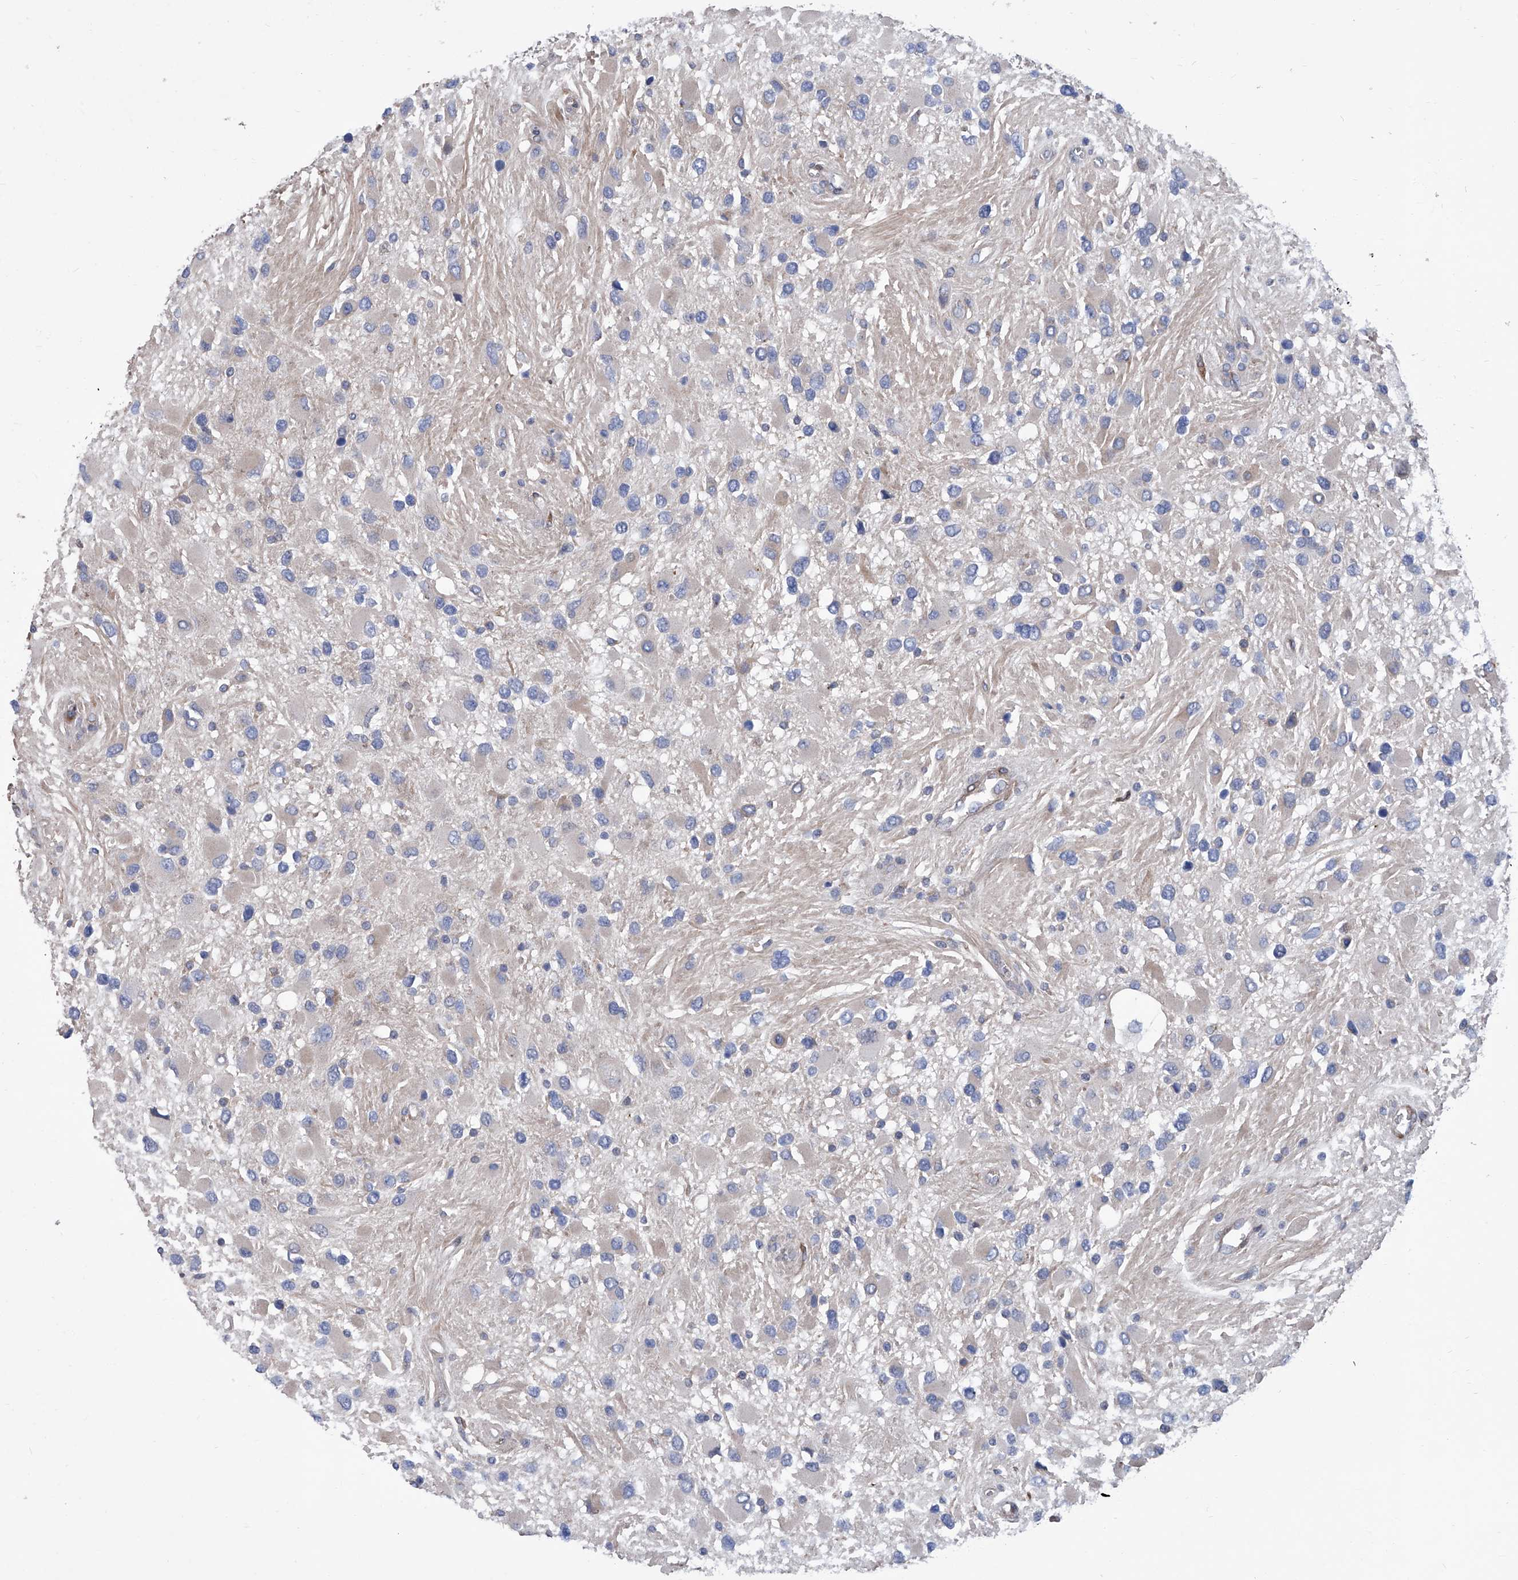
{"staining": {"intensity": "negative", "quantity": "none", "location": "none"}, "tissue": "glioma", "cell_type": "Tumor cells", "image_type": "cancer", "snomed": [{"axis": "morphology", "description": "Glioma, malignant, High grade"}, {"axis": "topography", "description": "Brain"}], "caption": "This micrograph is of malignant glioma (high-grade) stained with IHC to label a protein in brown with the nuclei are counter-stained blue. There is no positivity in tumor cells.", "gene": "SMS", "patient": {"sex": "male", "age": 53}}